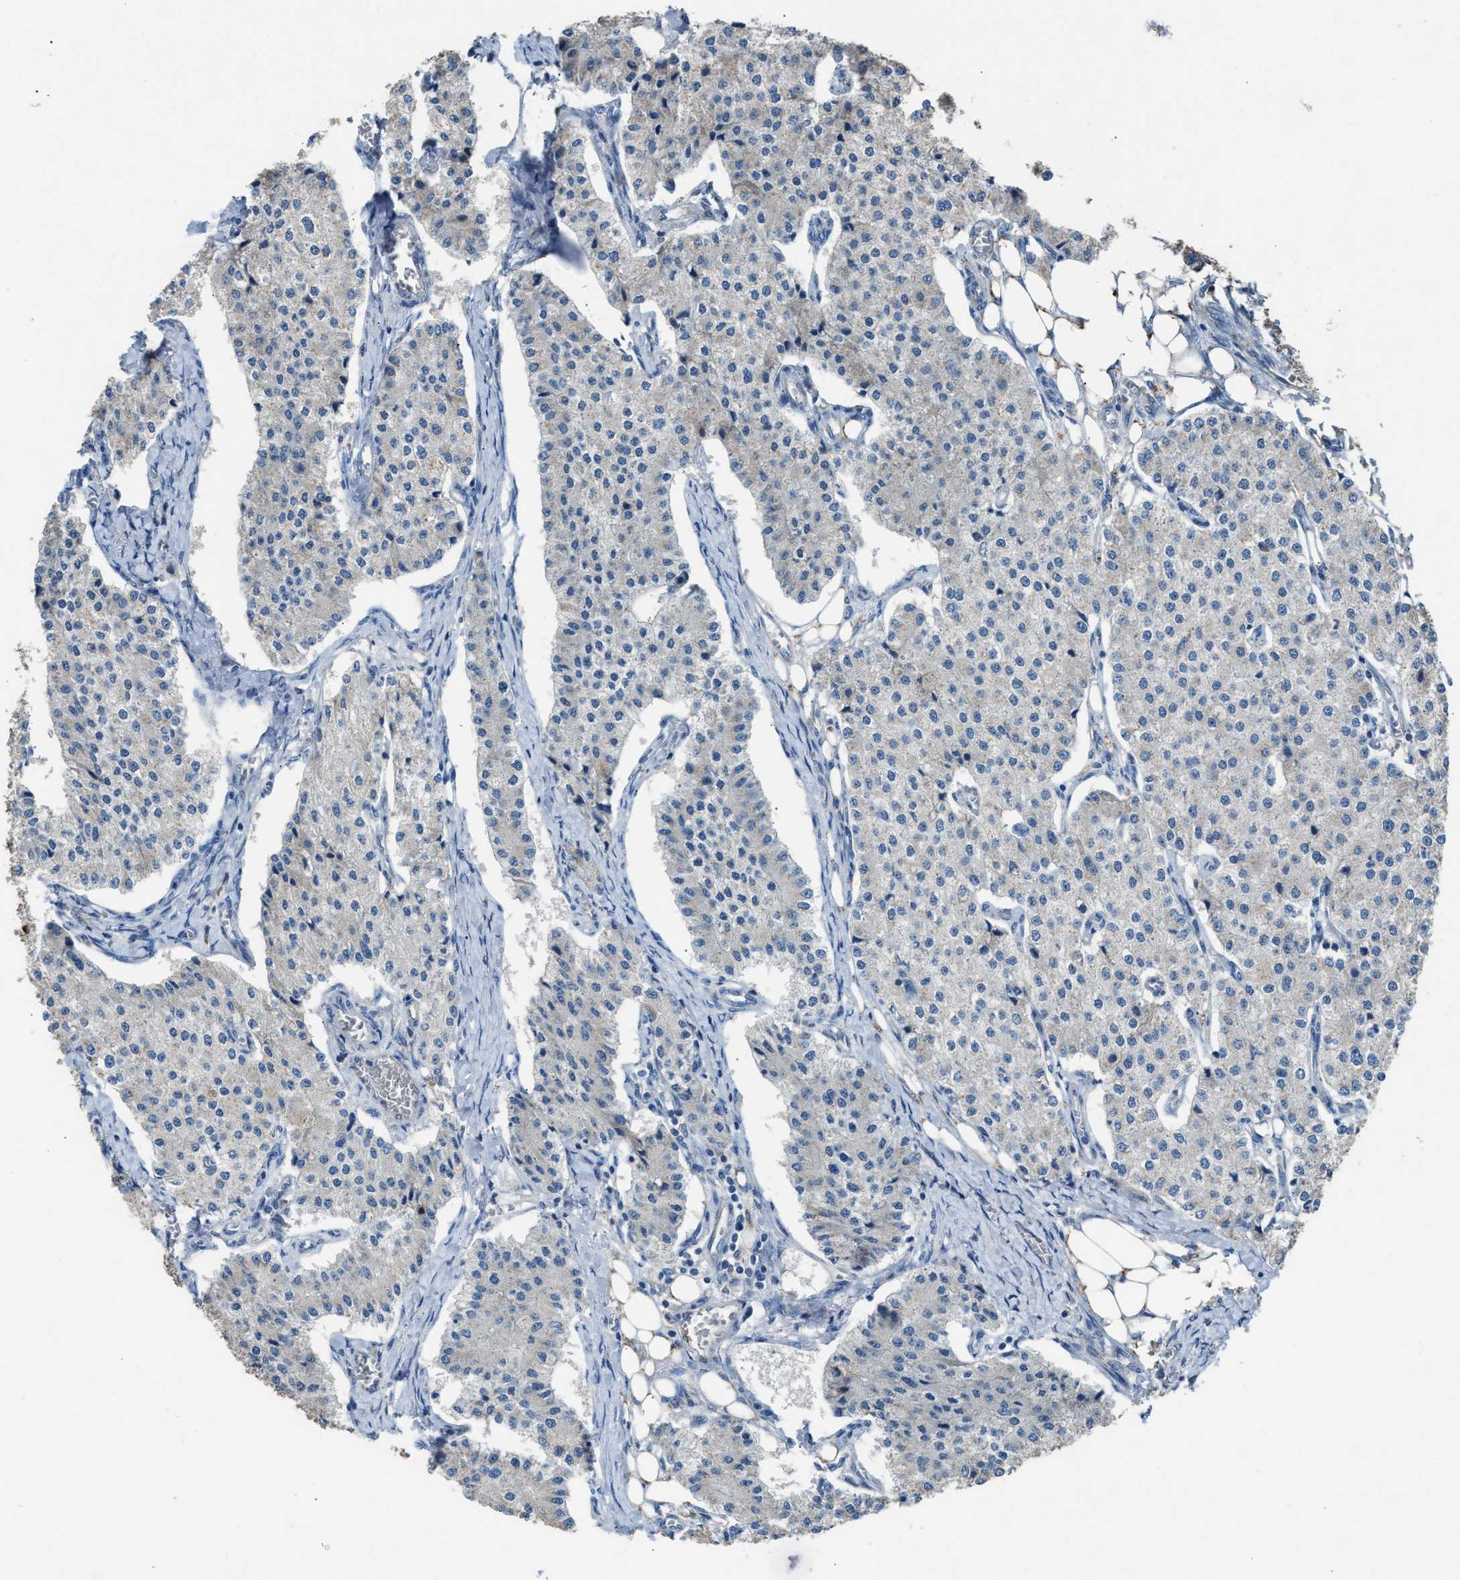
{"staining": {"intensity": "negative", "quantity": "none", "location": "none"}, "tissue": "carcinoid", "cell_type": "Tumor cells", "image_type": "cancer", "snomed": [{"axis": "morphology", "description": "Carcinoid, malignant, NOS"}, {"axis": "topography", "description": "Colon"}], "caption": "This image is of carcinoid stained with IHC to label a protein in brown with the nuclei are counter-stained blue. There is no staining in tumor cells.", "gene": "TPK1", "patient": {"sex": "female", "age": 52}}